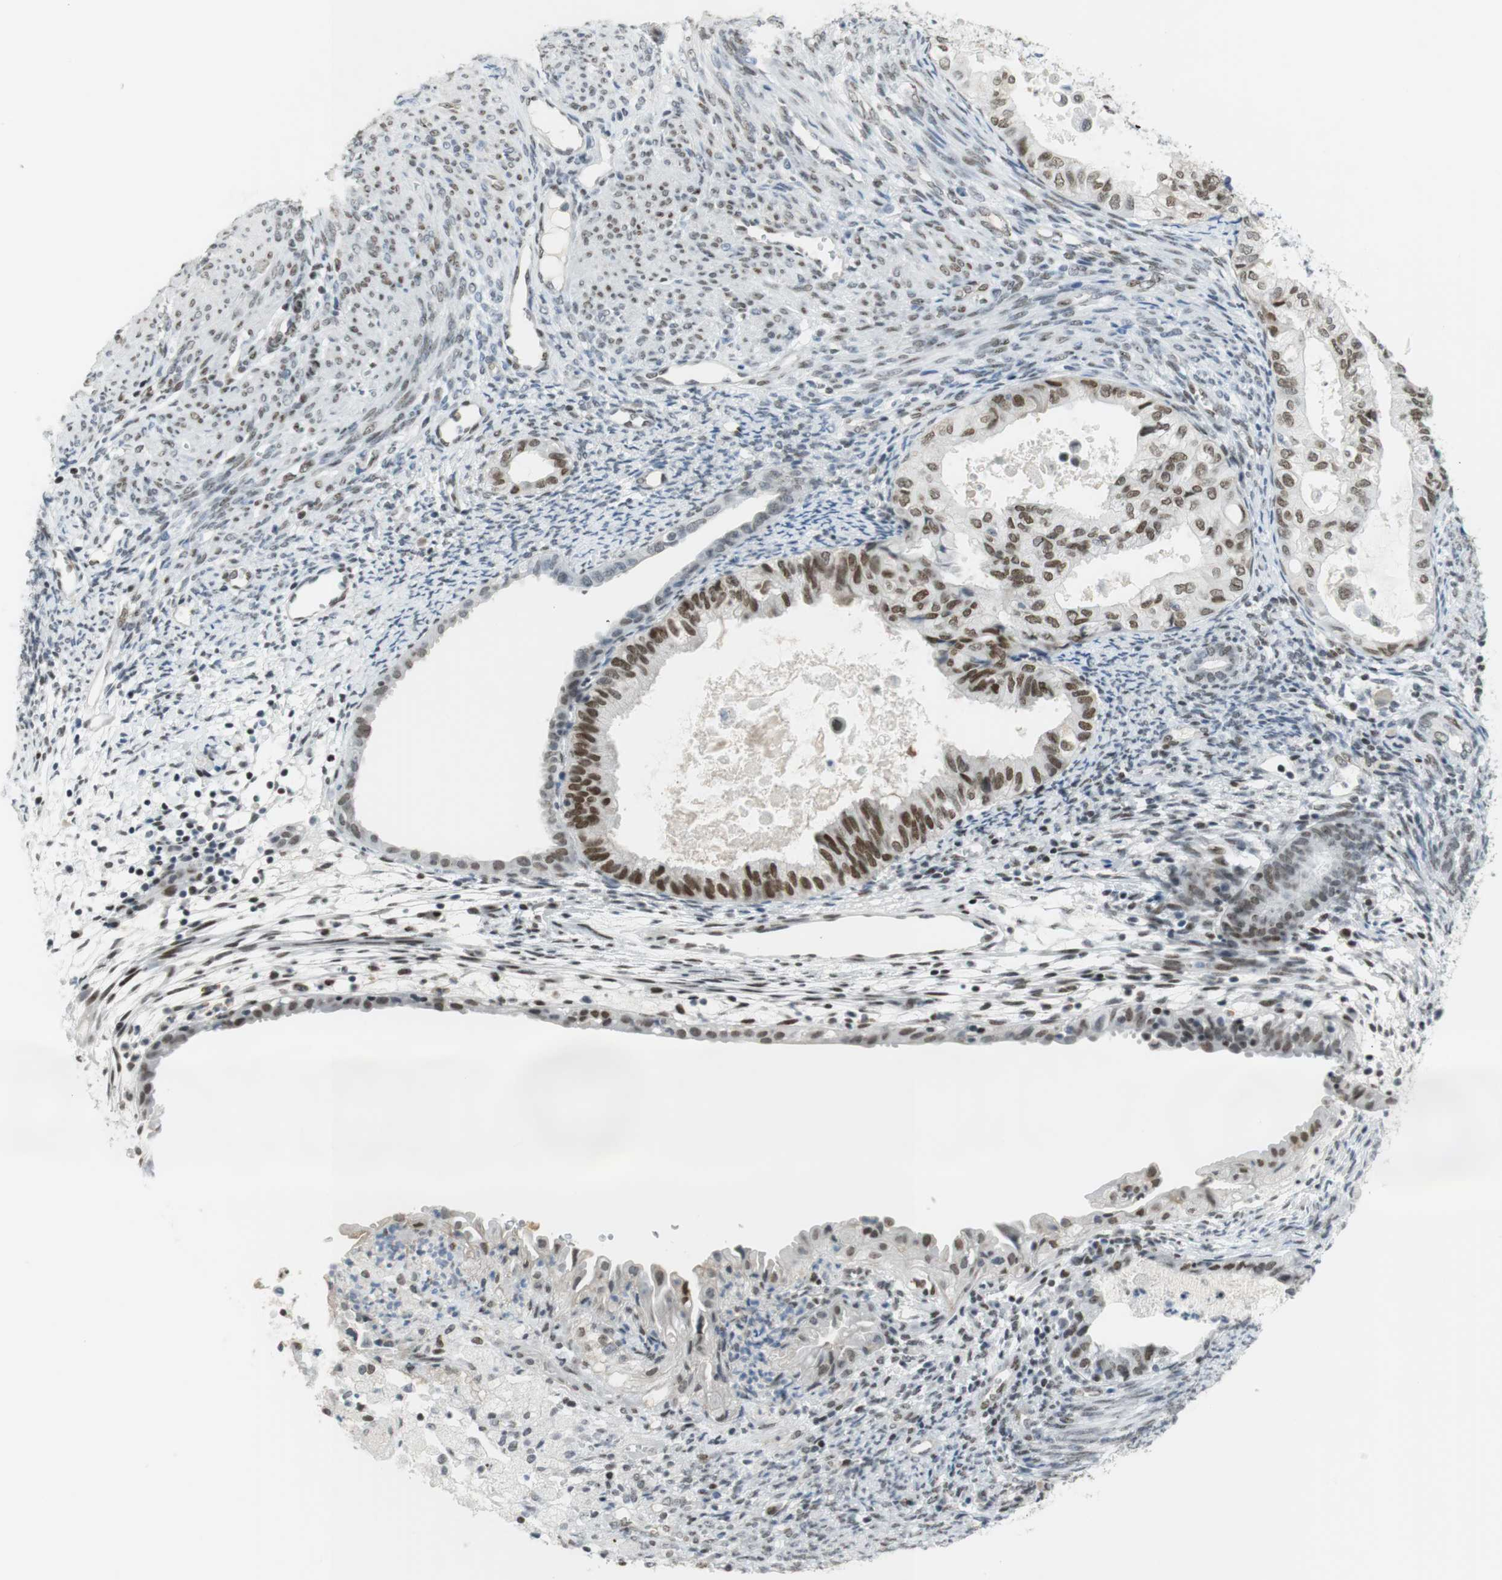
{"staining": {"intensity": "moderate", "quantity": ">75%", "location": "nuclear"}, "tissue": "cervical cancer", "cell_type": "Tumor cells", "image_type": "cancer", "snomed": [{"axis": "morphology", "description": "Normal tissue, NOS"}, {"axis": "morphology", "description": "Adenocarcinoma, NOS"}, {"axis": "topography", "description": "Cervix"}, {"axis": "topography", "description": "Endometrium"}], "caption": "Brown immunohistochemical staining in human adenocarcinoma (cervical) exhibits moderate nuclear expression in approximately >75% of tumor cells.", "gene": "BMI1", "patient": {"sex": "female", "age": 86}}